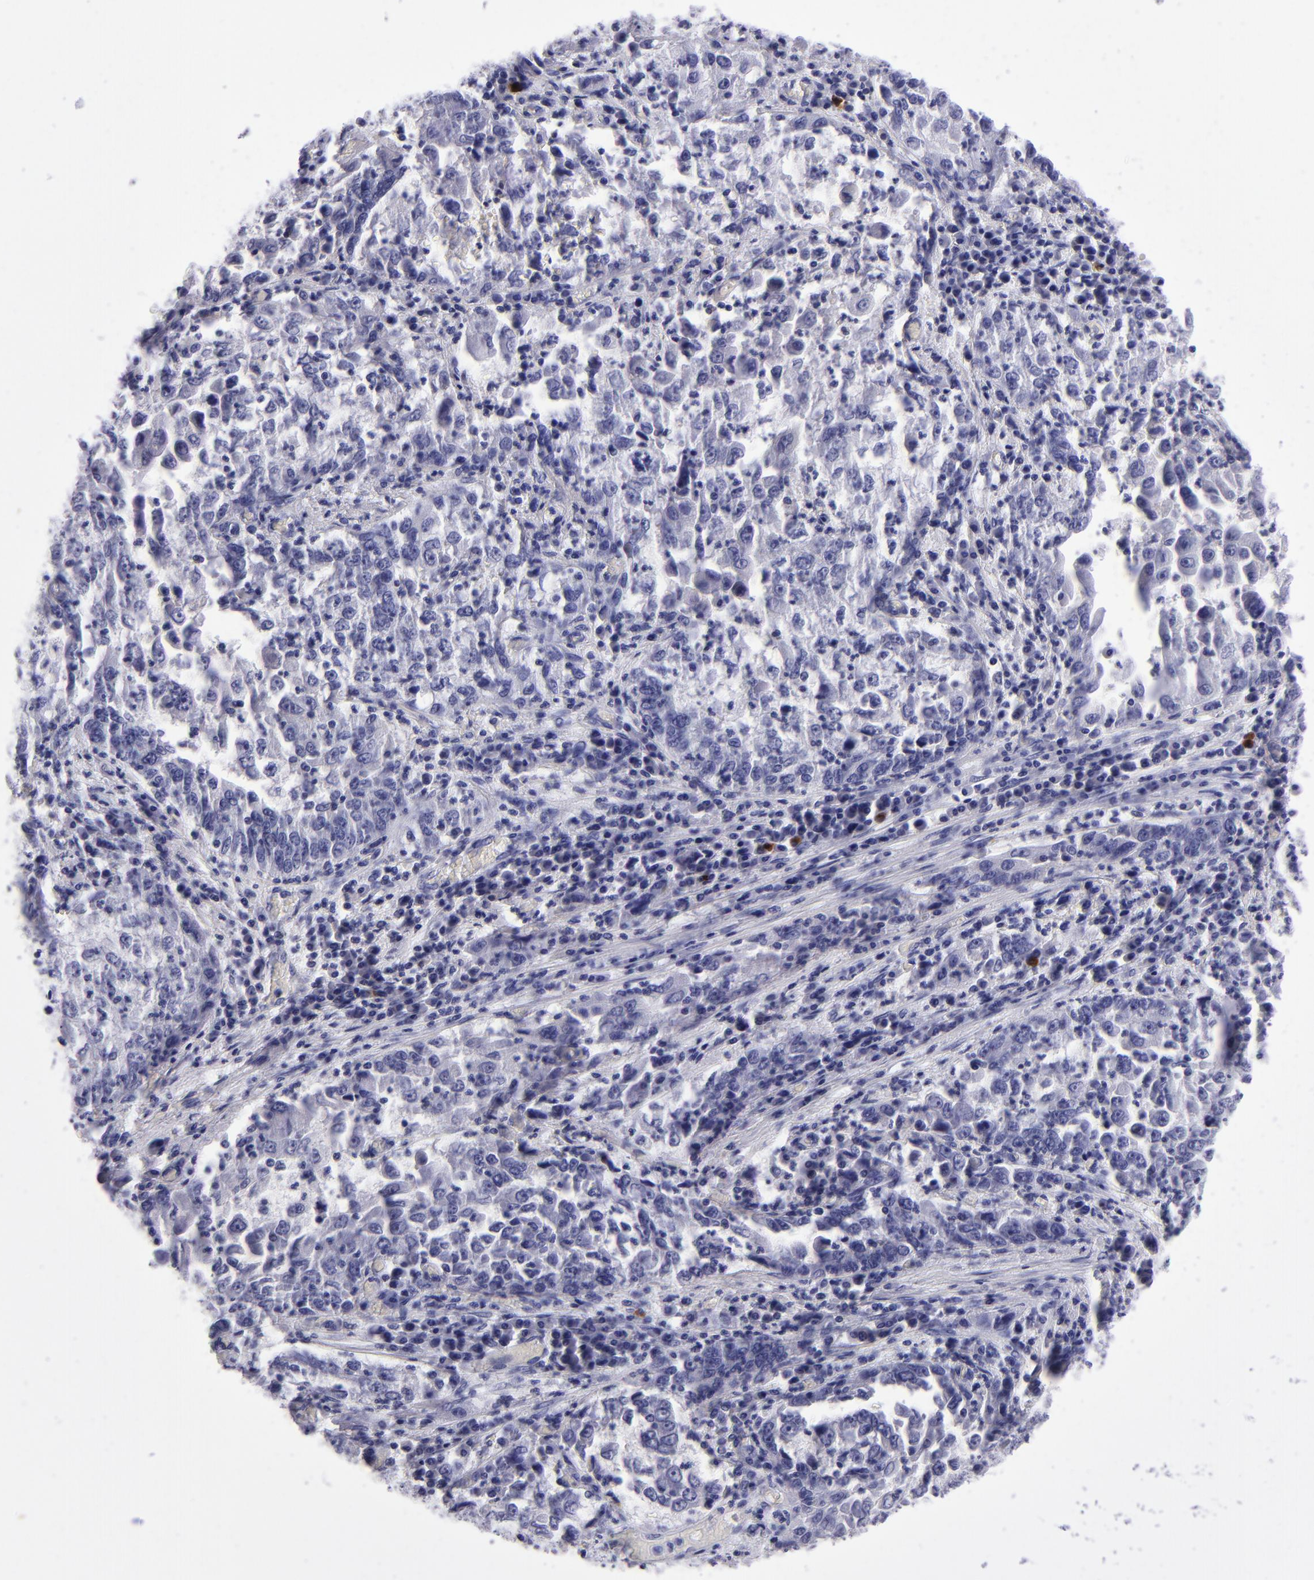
{"staining": {"intensity": "negative", "quantity": "none", "location": "none"}, "tissue": "cervical cancer", "cell_type": "Tumor cells", "image_type": "cancer", "snomed": [{"axis": "morphology", "description": "Squamous cell carcinoma, NOS"}, {"axis": "topography", "description": "Cervix"}], "caption": "Tumor cells are negative for brown protein staining in cervical squamous cell carcinoma.", "gene": "TYRP1", "patient": {"sex": "female", "age": 36}}